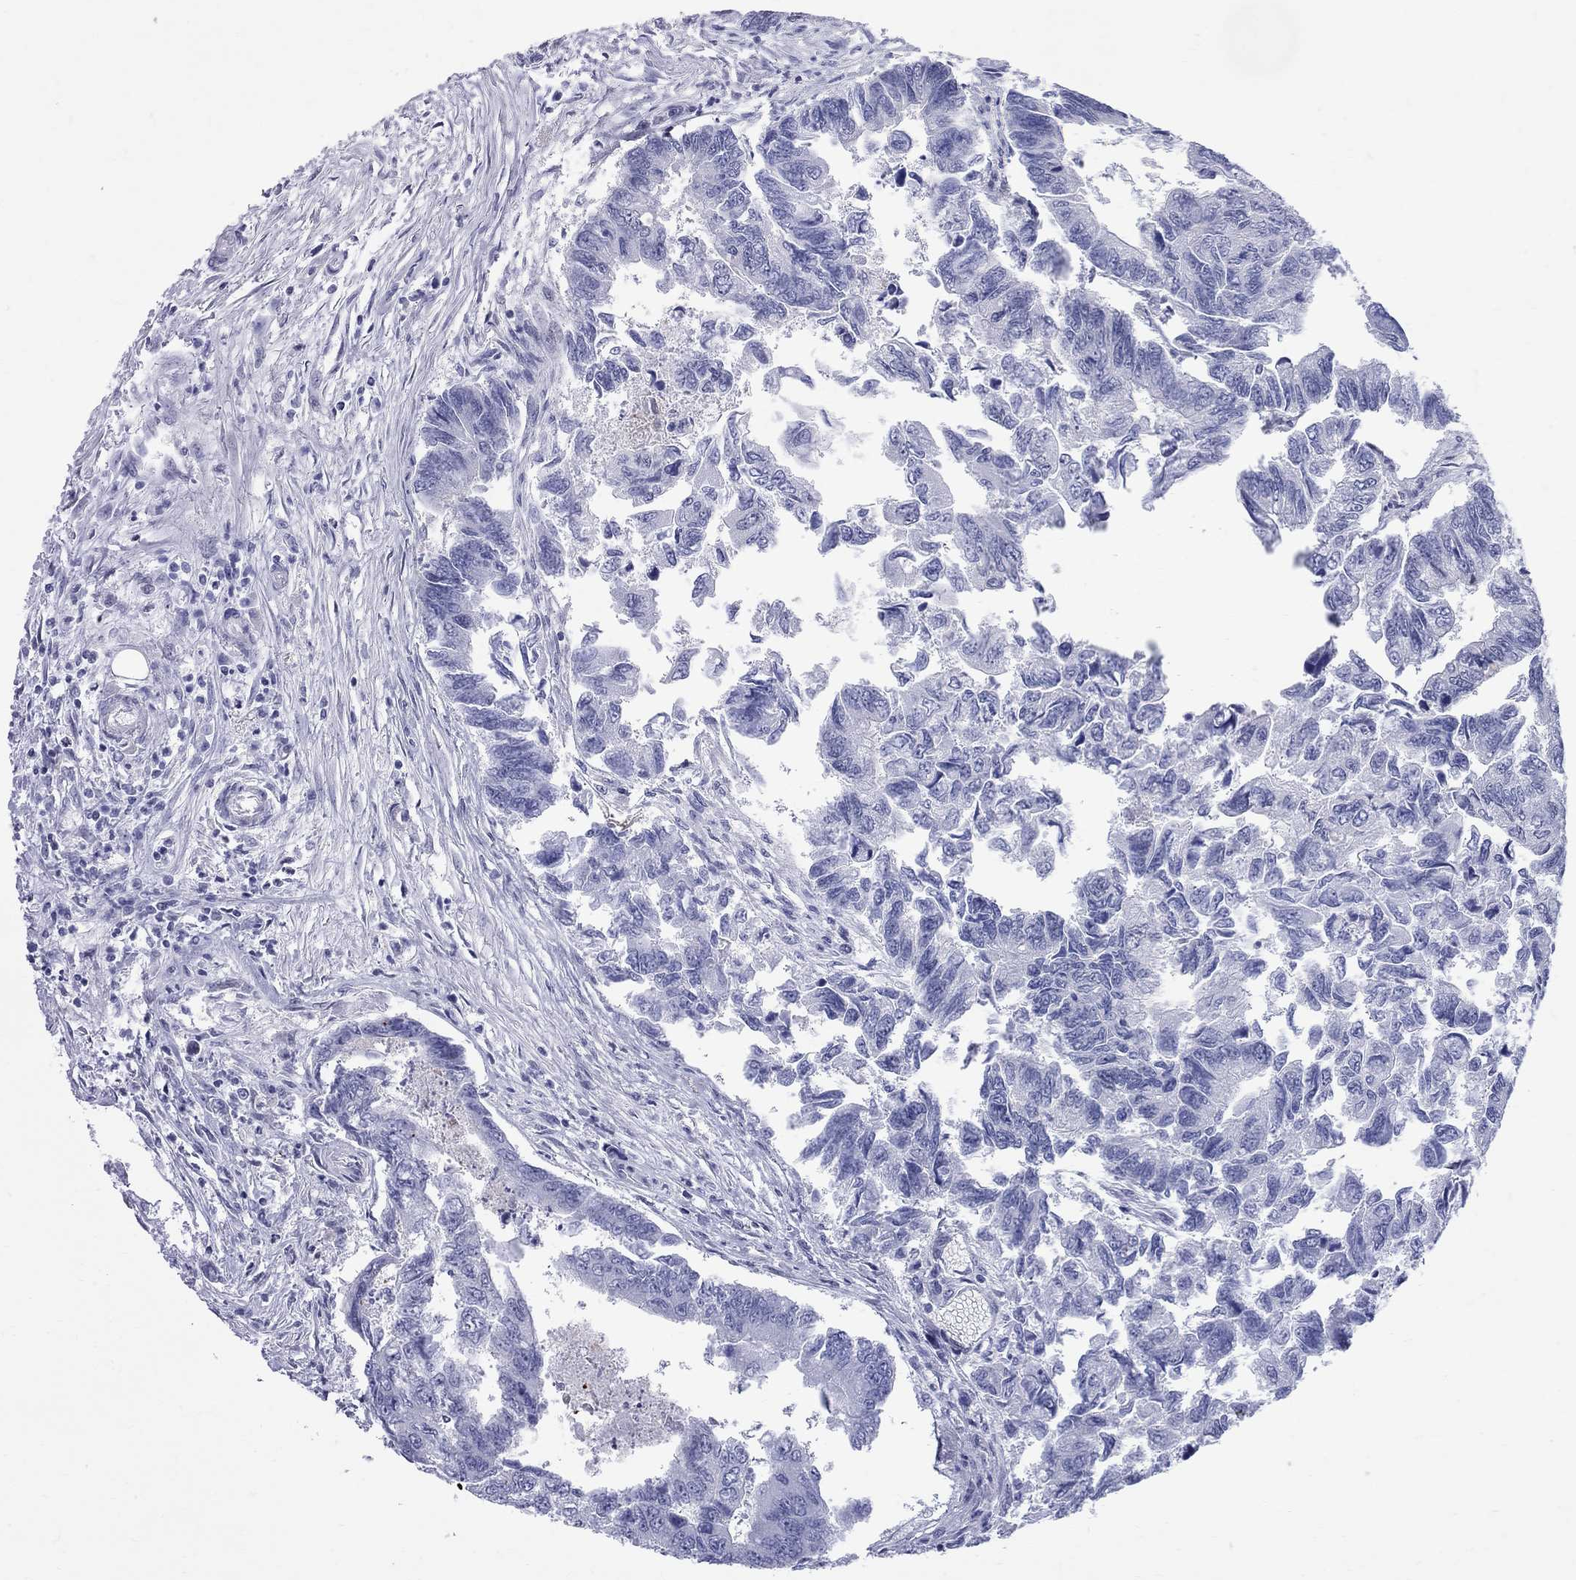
{"staining": {"intensity": "negative", "quantity": "none", "location": "none"}, "tissue": "colorectal cancer", "cell_type": "Tumor cells", "image_type": "cancer", "snomed": [{"axis": "morphology", "description": "Adenocarcinoma, NOS"}, {"axis": "topography", "description": "Colon"}], "caption": "Tumor cells show no significant positivity in colorectal adenocarcinoma.", "gene": "MUC15", "patient": {"sex": "female", "age": 65}}